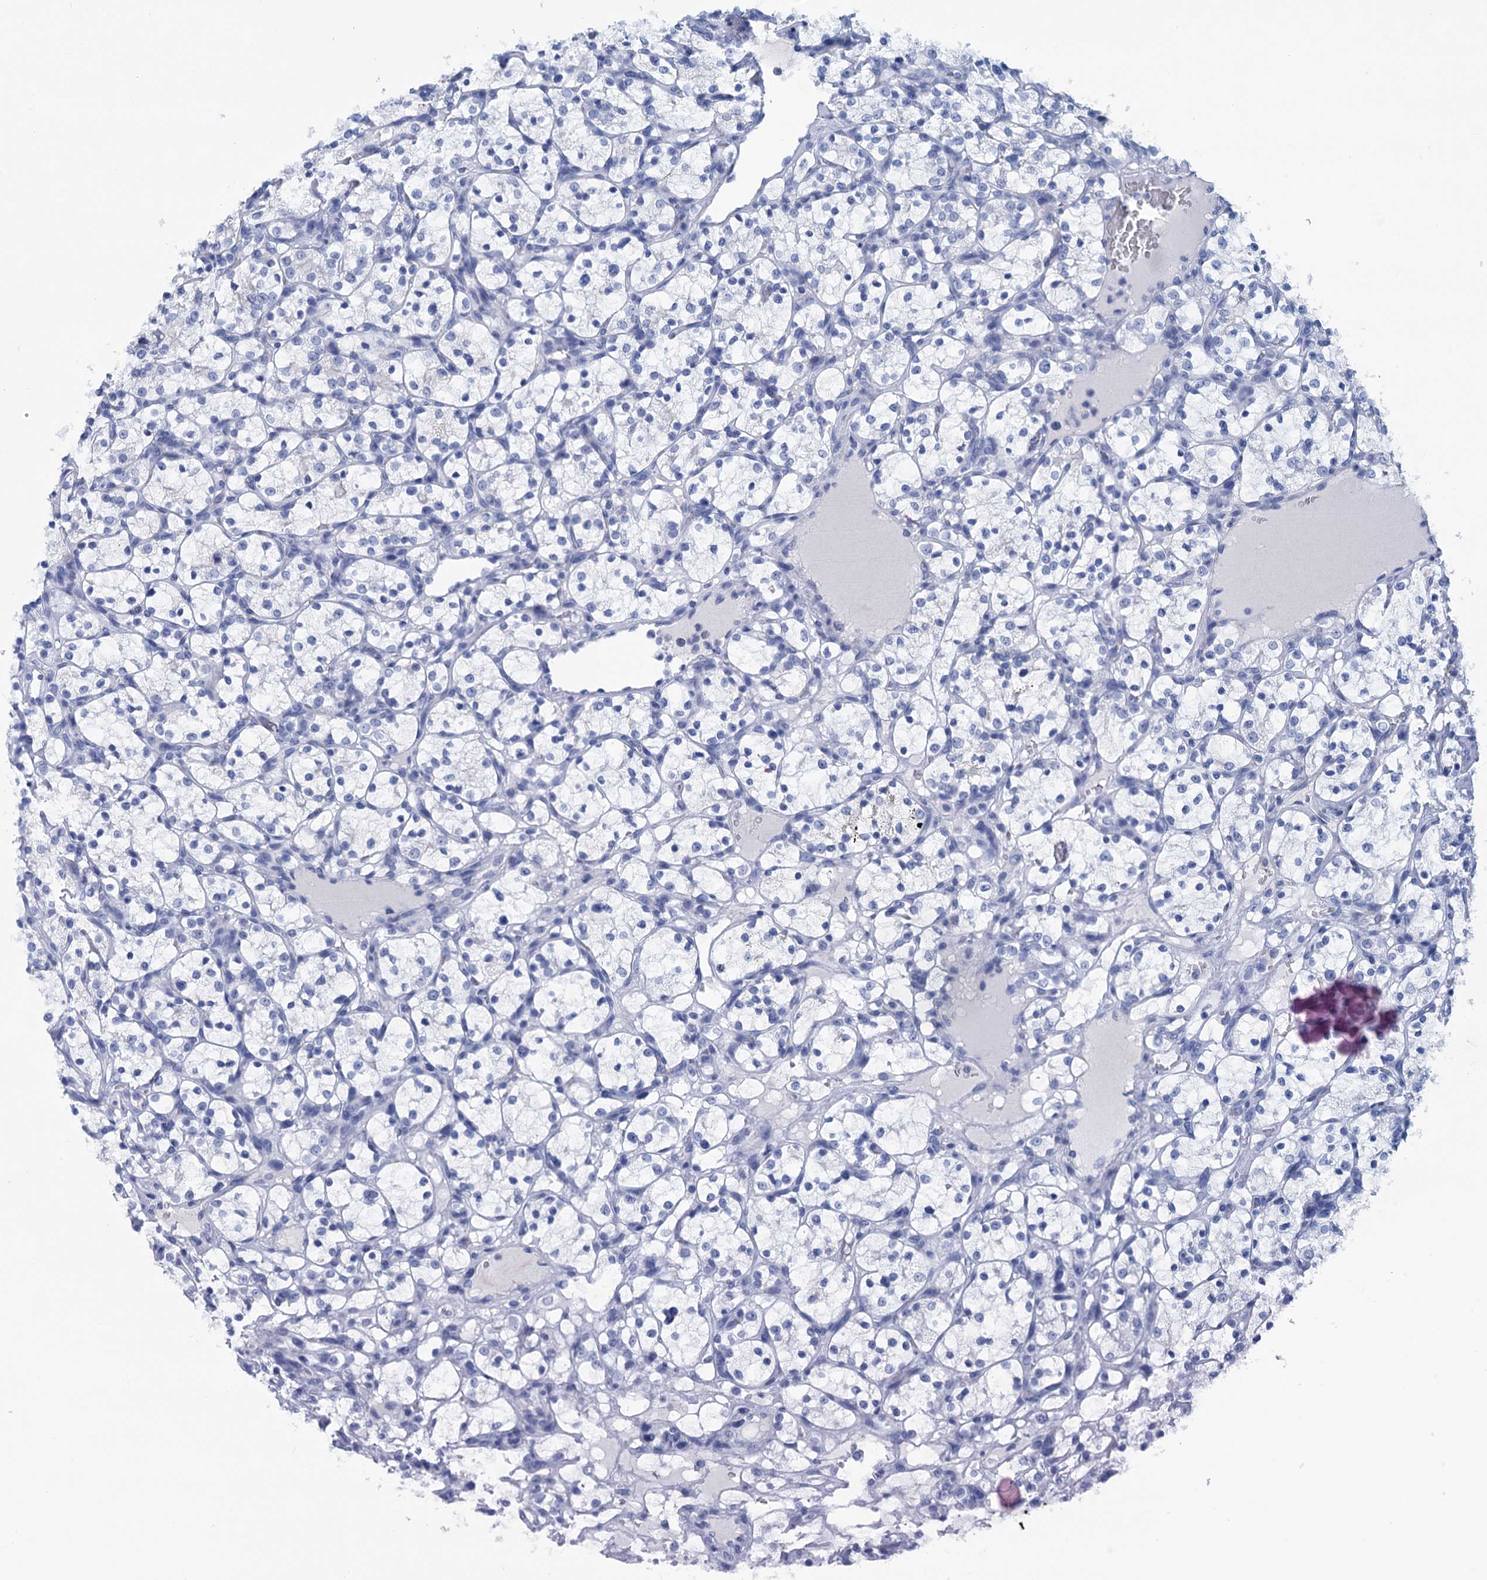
{"staining": {"intensity": "negative", "quantity": "none", "location": "none"}, "tissue": "renal cancer", "cell_type": "Tumor cells", "image_type": "cancer", "snomed": [{"axis": "morphology", "description": "Adenocarcinoma, NOS"}, {"axis": "topography", "description": "Kidney"}], "caption": "Protein analysis of renal cancer (adenocarcinoma) demonstrates no significant expression in tumor cells.", "gene": "MYOZ3", "patient": {"sex": "female", "age": 69}}